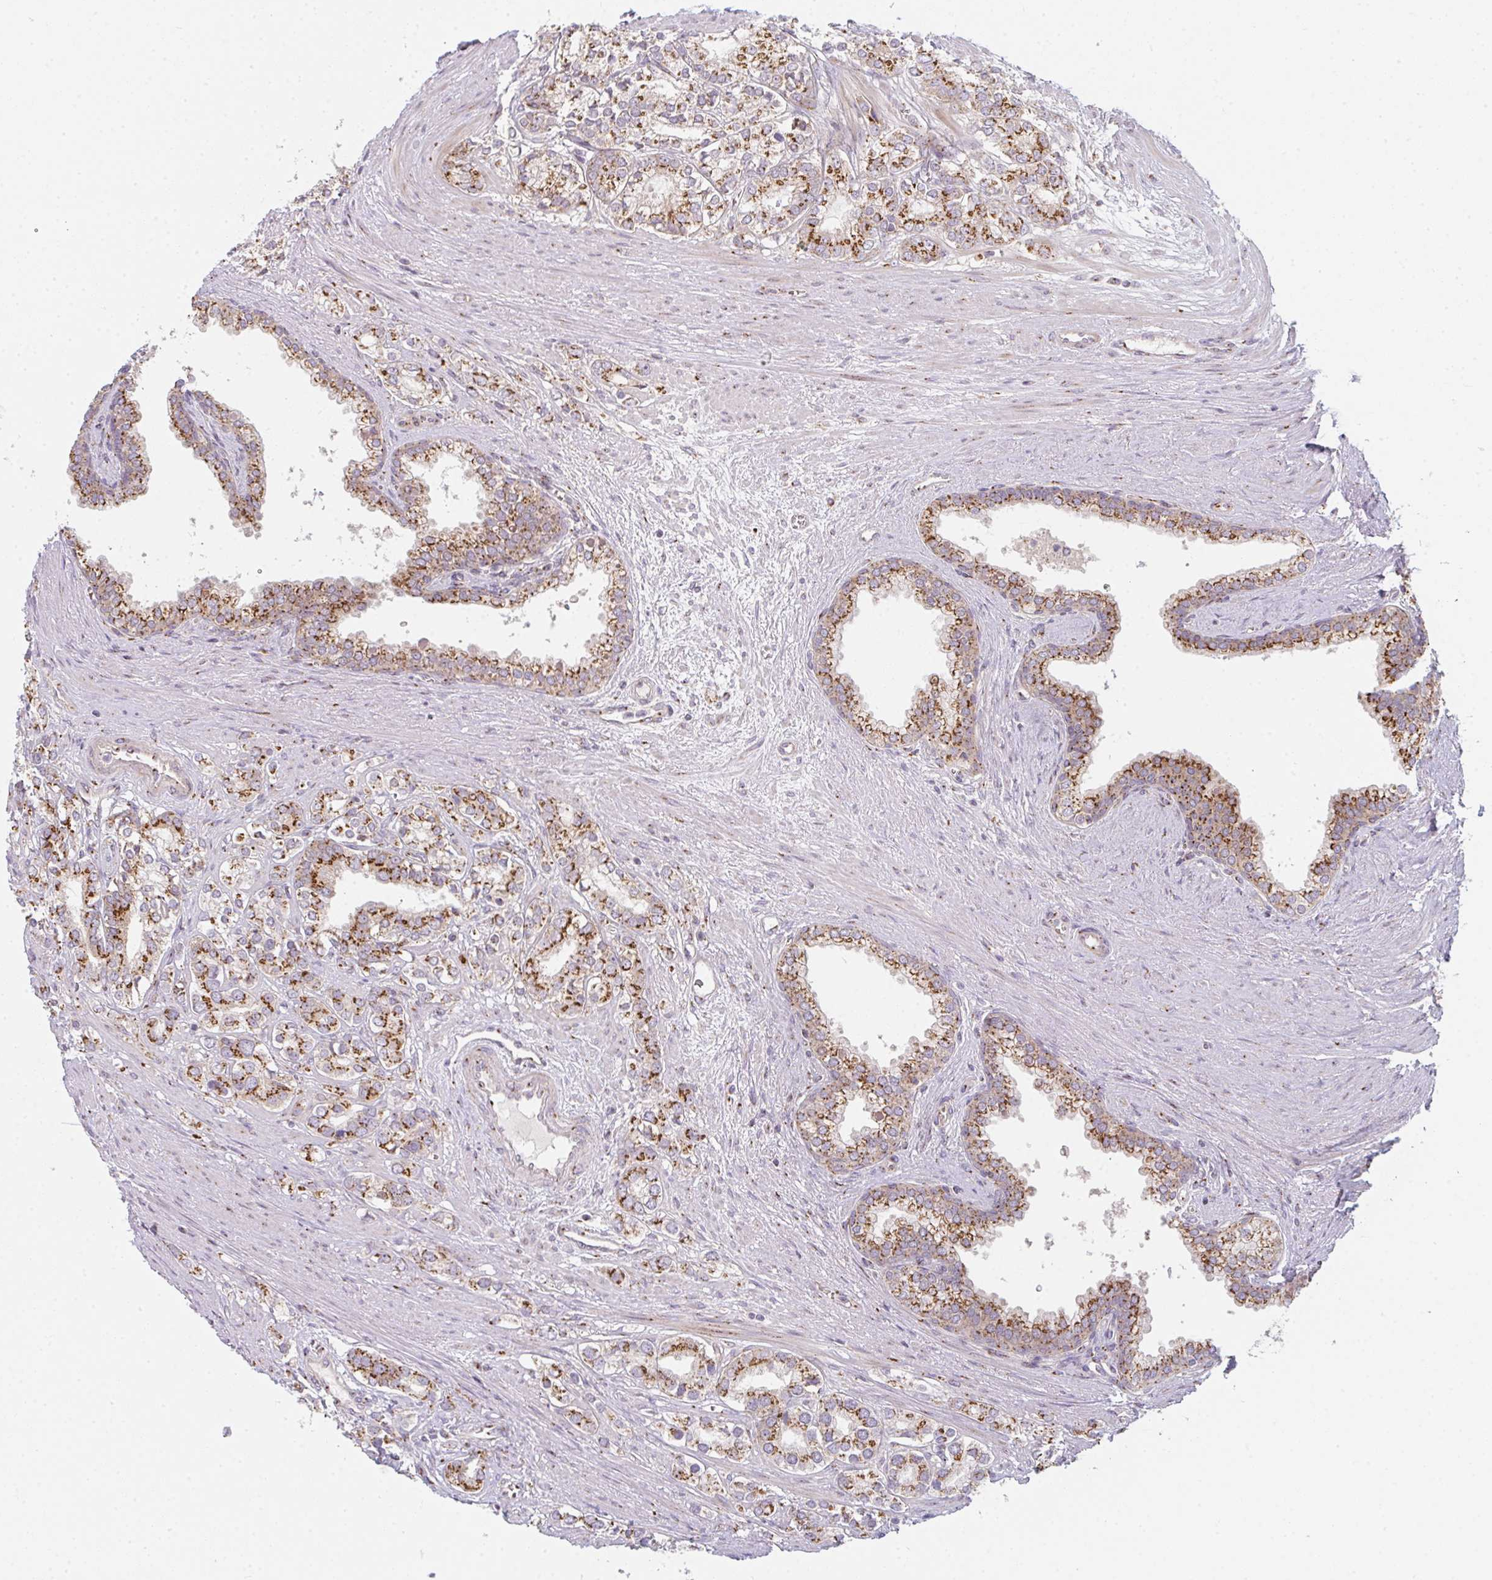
{"staining": {"intensity": "strong", "quantity": ">75%", "location": "cytoplasmic/membranous"}, "tissue": "prostate cancer", "cell_type": "Tumor cells", "image_type": "cancer", "snomed": [{"axis": "morphology", "description": "Adenocarcinoma, High grade"}, {"axis": "topography", "description": "Prostate"}], "caption": "A brown stain labels strong cytoplasmic/membranous positivity of a protein in human prostate cancer (high-grade adenocarcinoma) tumor cells.", "gene": "GVQW3", "patient": {"sex": "male", "age": 58}}